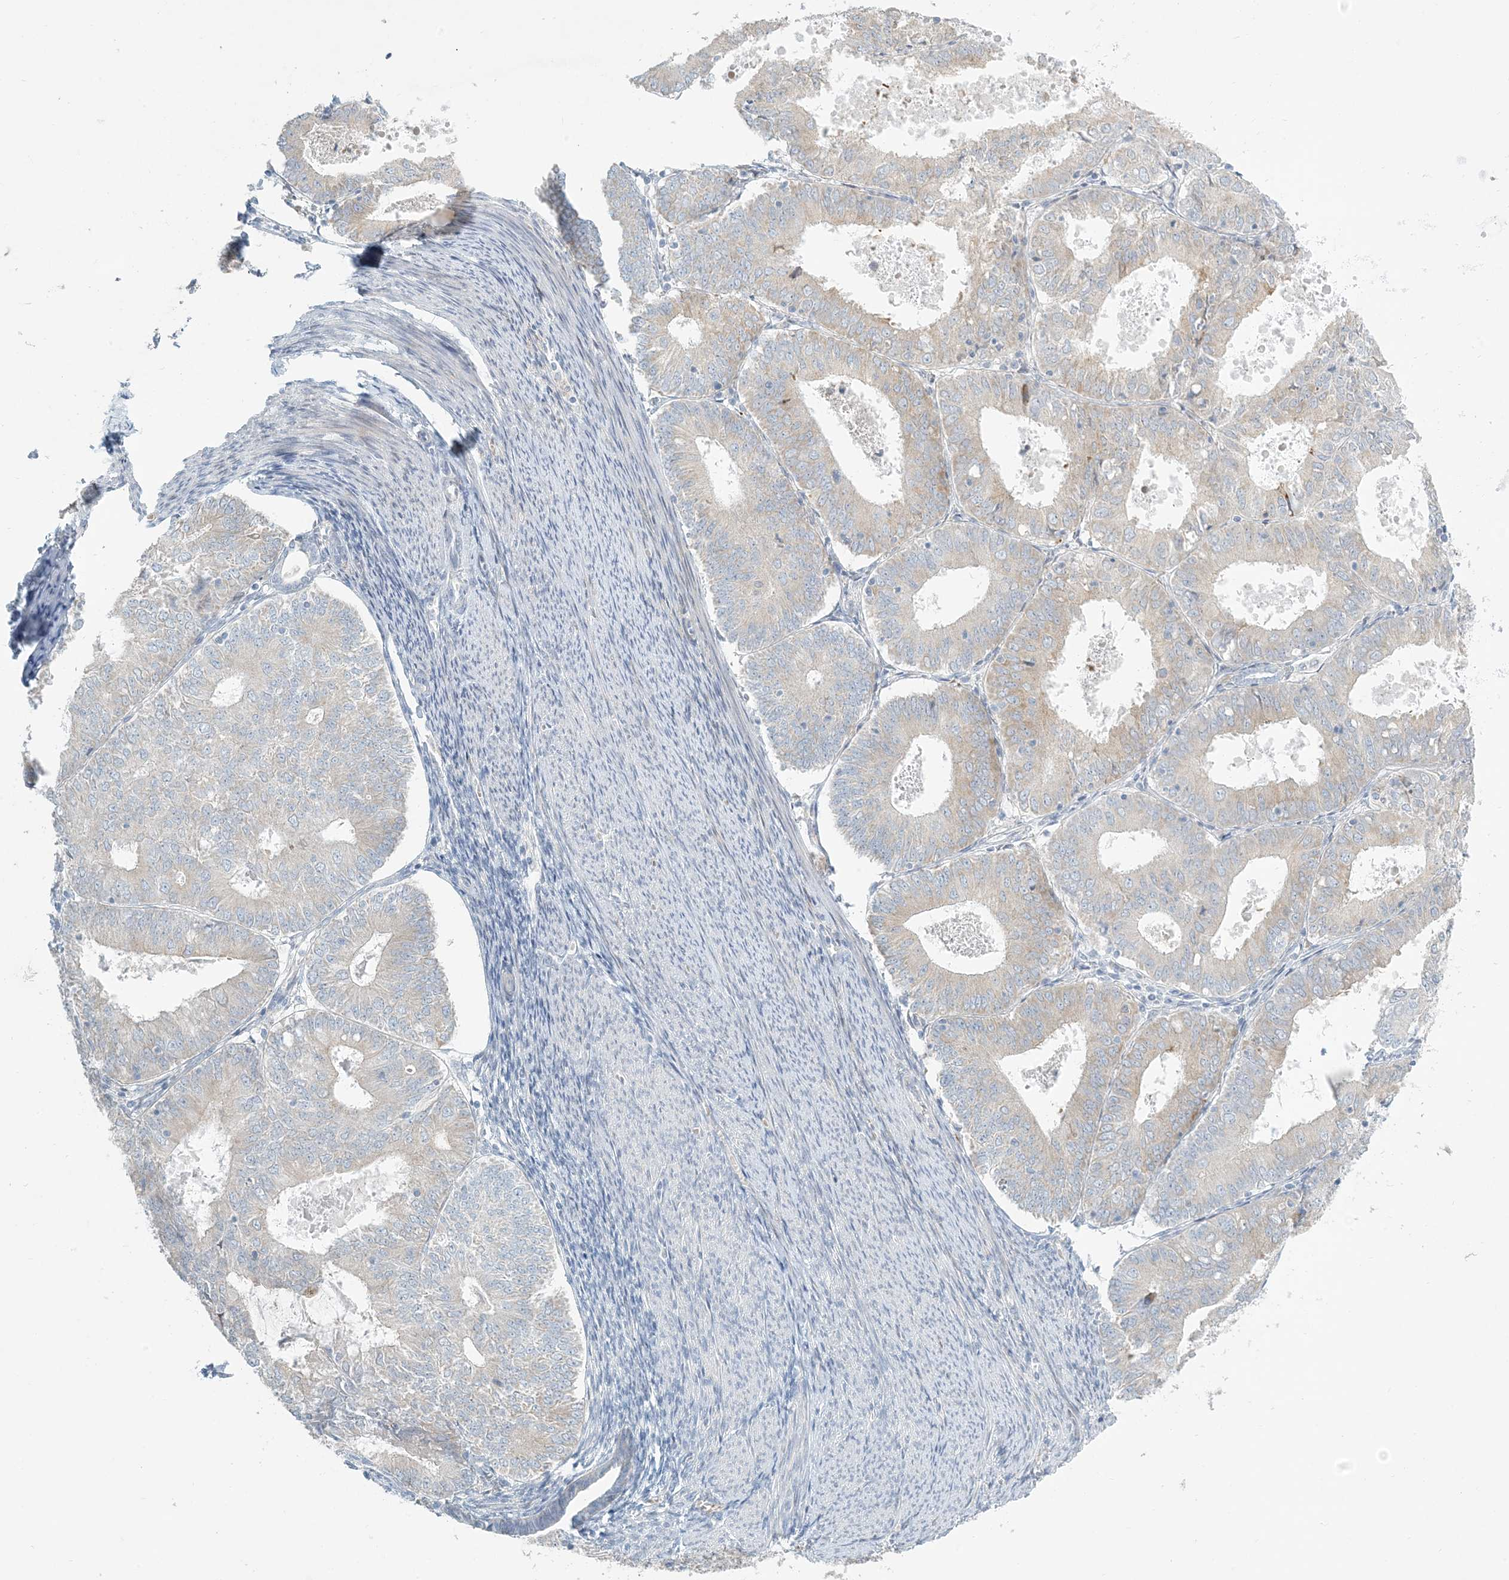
{"staining": {"intensity": "negative", "quantity": "none", "location": "none"}, "tissue": "endometrial cancer", "cell_type": "Tumor cells", "image_type": "cancer", "snomed": [{"axis": "morphology", "description": "Adenocarcinoma, NOS"}, {"axis": "topography", "description": "Endometrium"}], "caption": "IHC of endometrial adenocarcinoma exhibits no positivity in tumor cells. Nuclei are stained in blue.", "gene": "ZNF385D", "patient": {"sex": "female", "age": 57}}